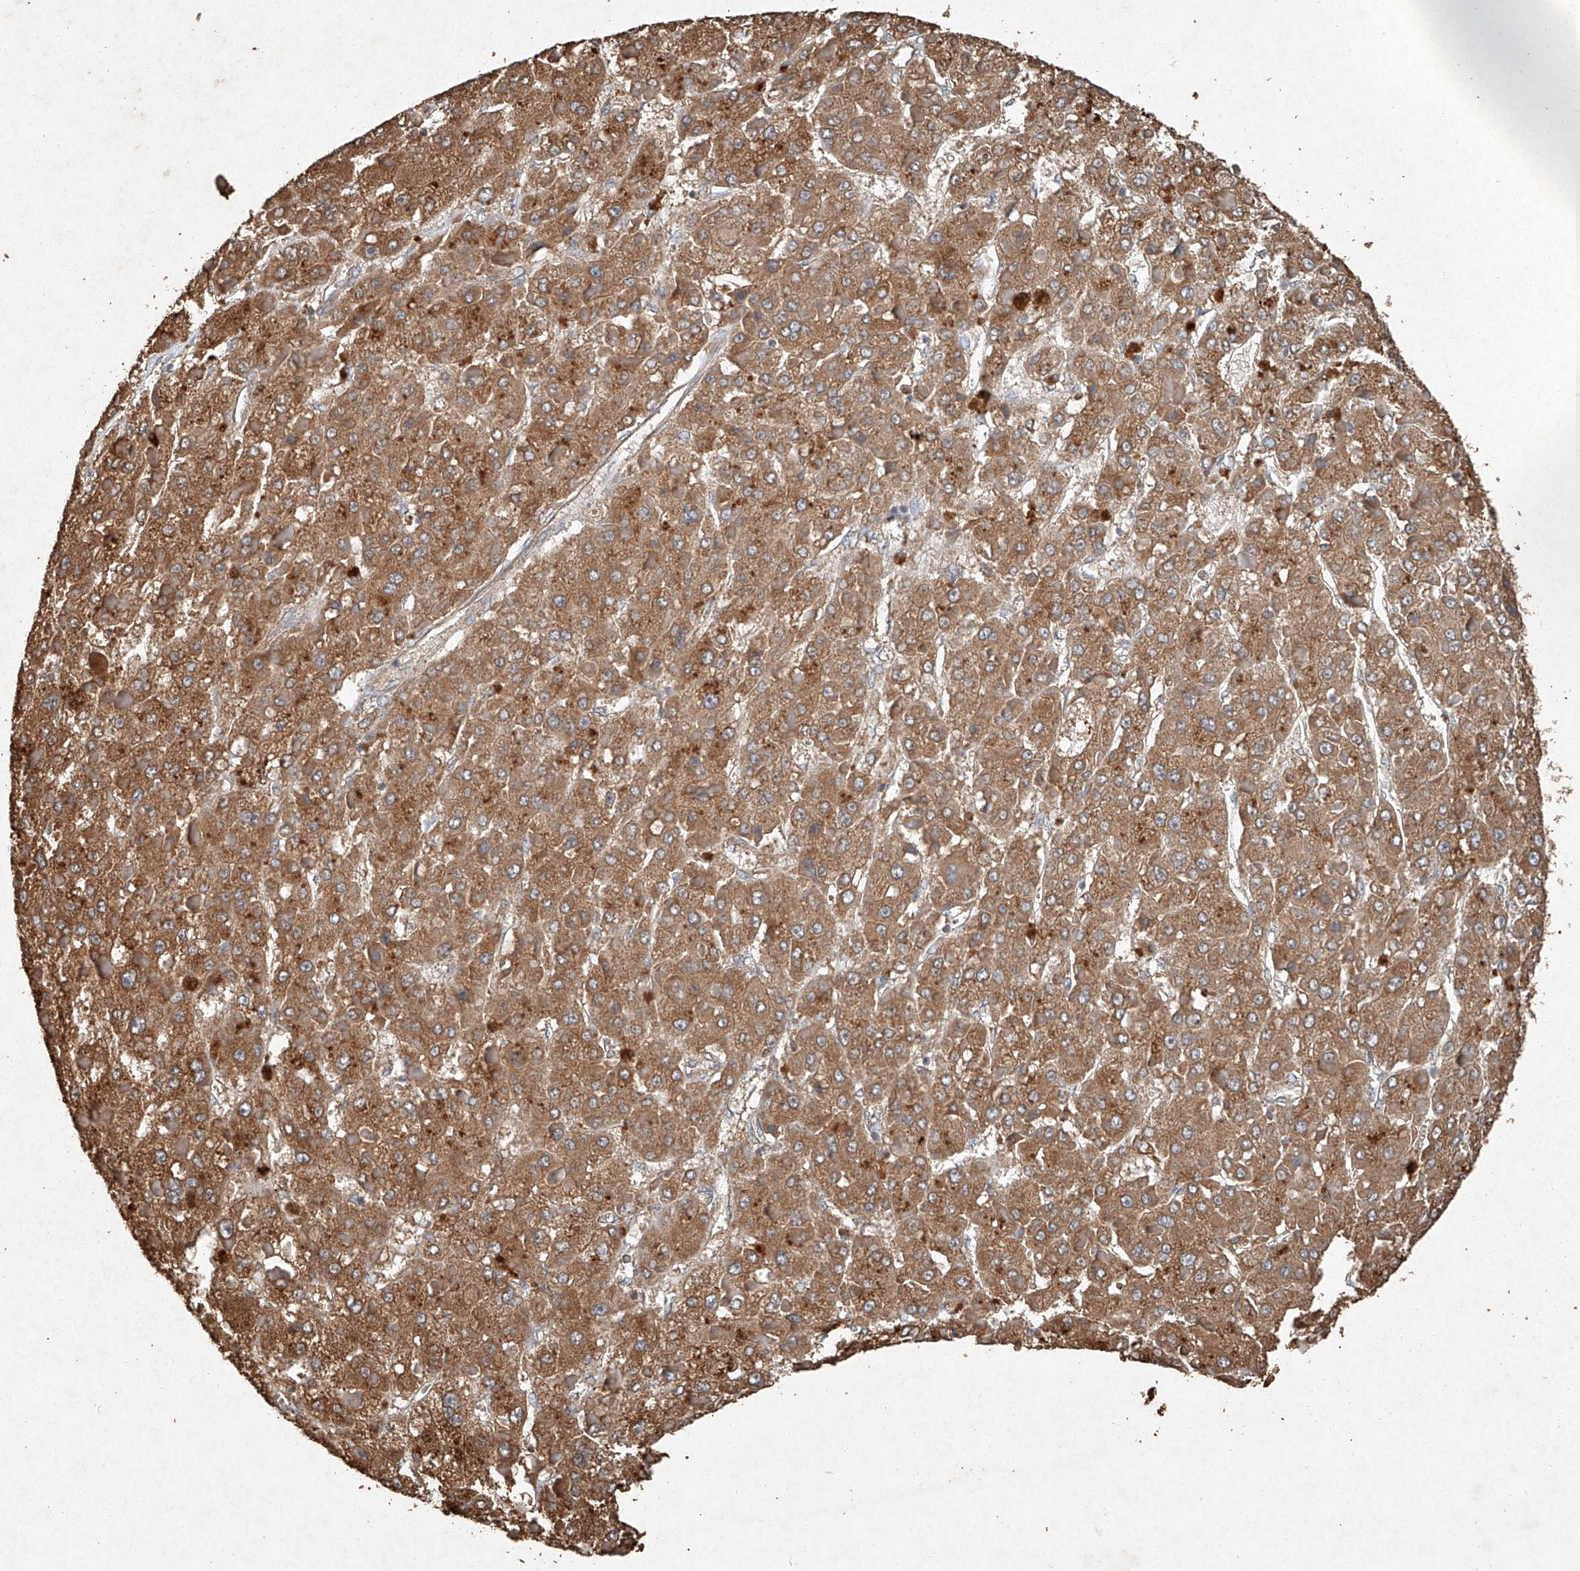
{"staining": {"intensity": "moderate", "quantity": ">75%", "location": "cytoplasmic/membranous"}, "tissue": "liver cancer", "cell_type": "Tumor cells", "image_type": "cancer", "snomed": [{"axis": "morphology", "description": "Carcinoma, Hepatocellular, NOS"}, {"axis": "topography", "description": "Liver"}], "caption": "This micrograph reveals immunohistochemistry (IHC) staining of liver cancer (hepatocellular carcinoma), with medium moderate cytoplasmic/membranous staining in about >75% of tumor cells.", "gene": "STK3", "patient": {"sex": "female", "age": 73}}